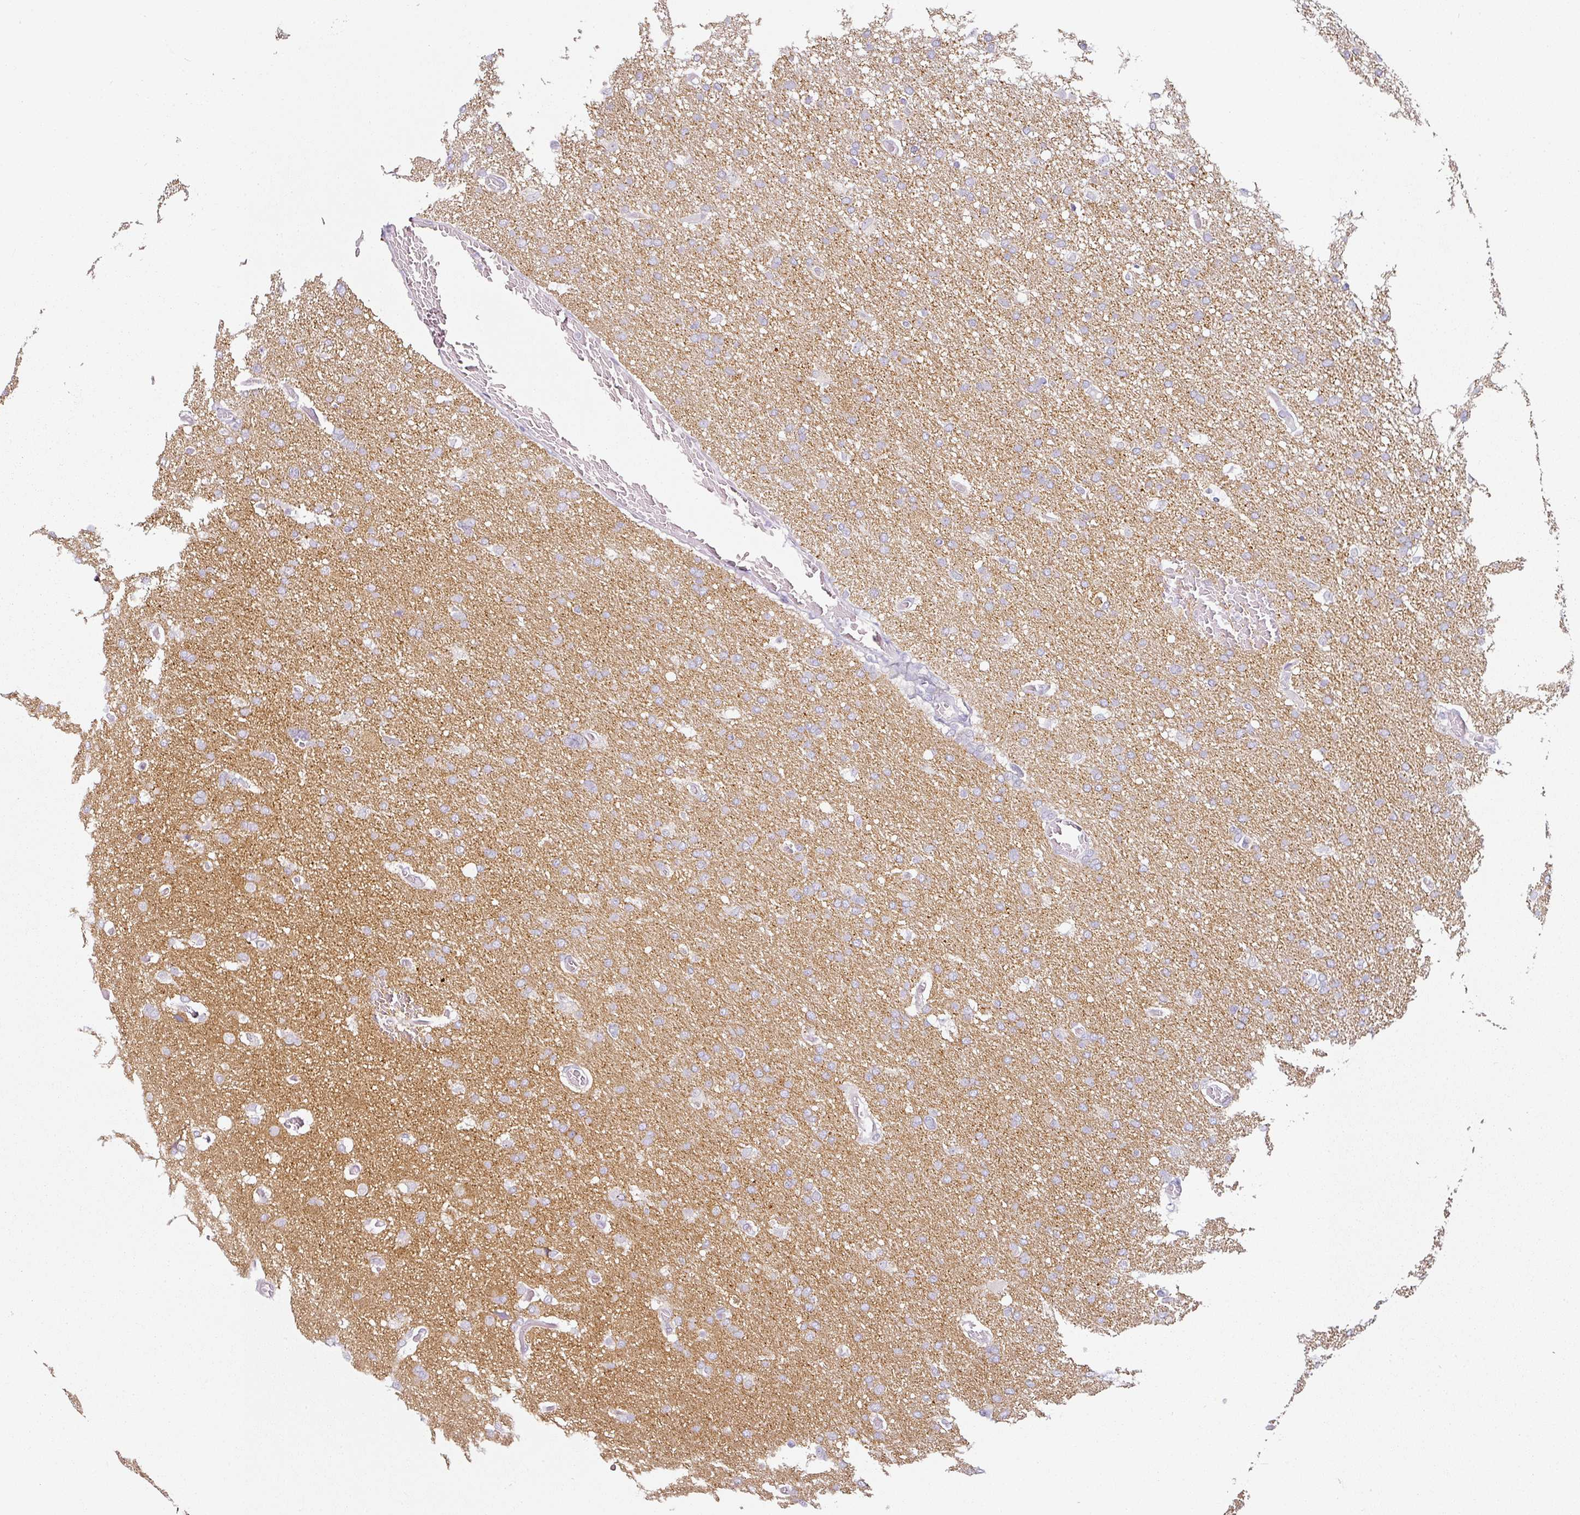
{"staining": {"intensity": "weak", "quantity": "25%-75%", "location": "cytoplasmic/membranous"}, "tissue": "glioma", "cell_type": "Tumor cells", "image_type": "cancer", "snomed": [{"axis": "morphology", "description": "Glioma, malignant, High grade"}, {"axis": "topography", "description": "Cerebral cortex"}], "caption": "About 25%-75% of tumor cells in human high-grade glioma (malignant) reveal weak cytoplasmic/membranous protein positivity as visualized by brown immunohistochemical staining.", "gene": "CAP2", "patient": {"sex": "female", "age": 36}}